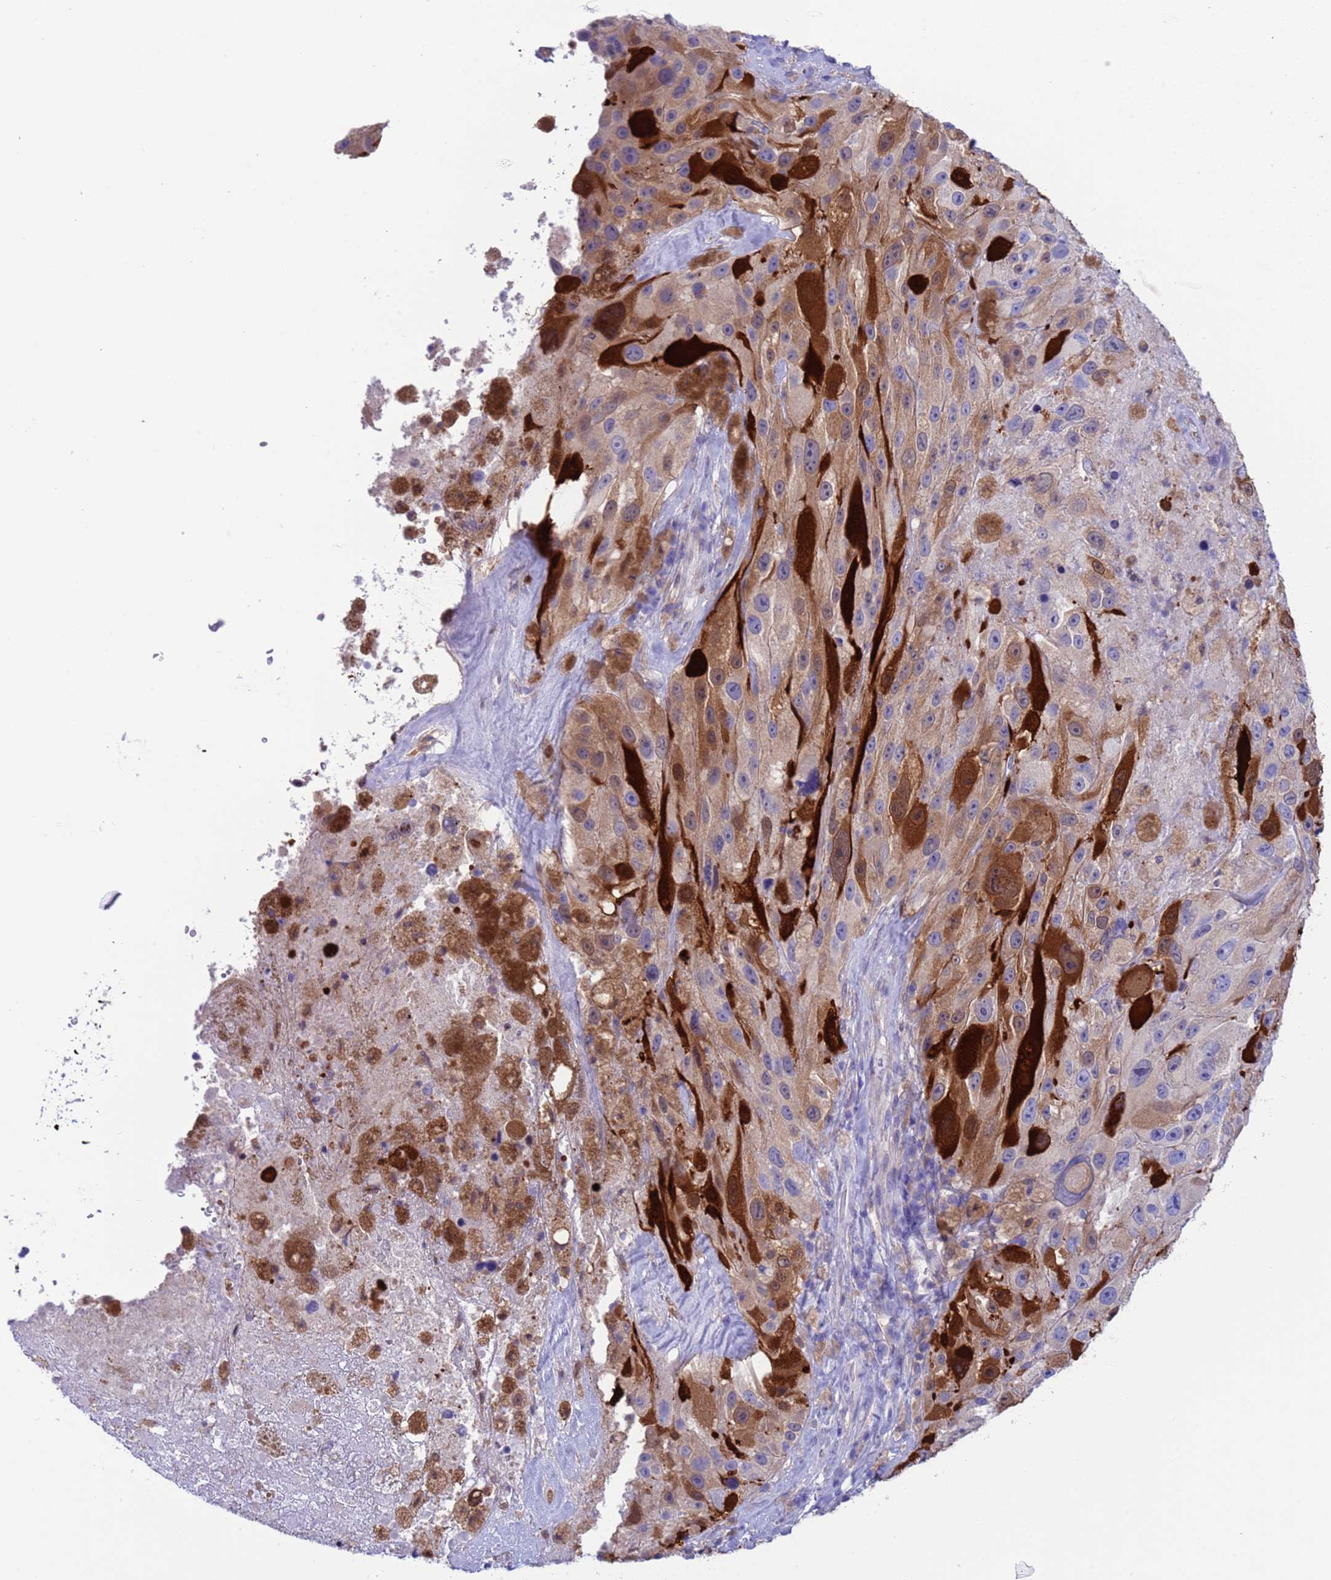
{"staining": {"intensity": "strong", "quantity": "<25%", "location": "cytoplasmic/membranous,nuclear"}, "tissue": "melanoma", "cell_type": "Tumor cells", "image_type": "cancer", "snomed": [{"axis": "morphology", "description": "Malignant melanoma, Metastatic site"}, {"axis": "topography", "description": "Lymph node"}], "caption": "Brown immunohistochemical staining in malignant melanoma (metastatic site) shows strong cytoplasmic/membranous and nuclear positivity in approximately <25% of tumor cells.", "gene": "C6orf47", "patient": {"sex": "male", "age": 62}}